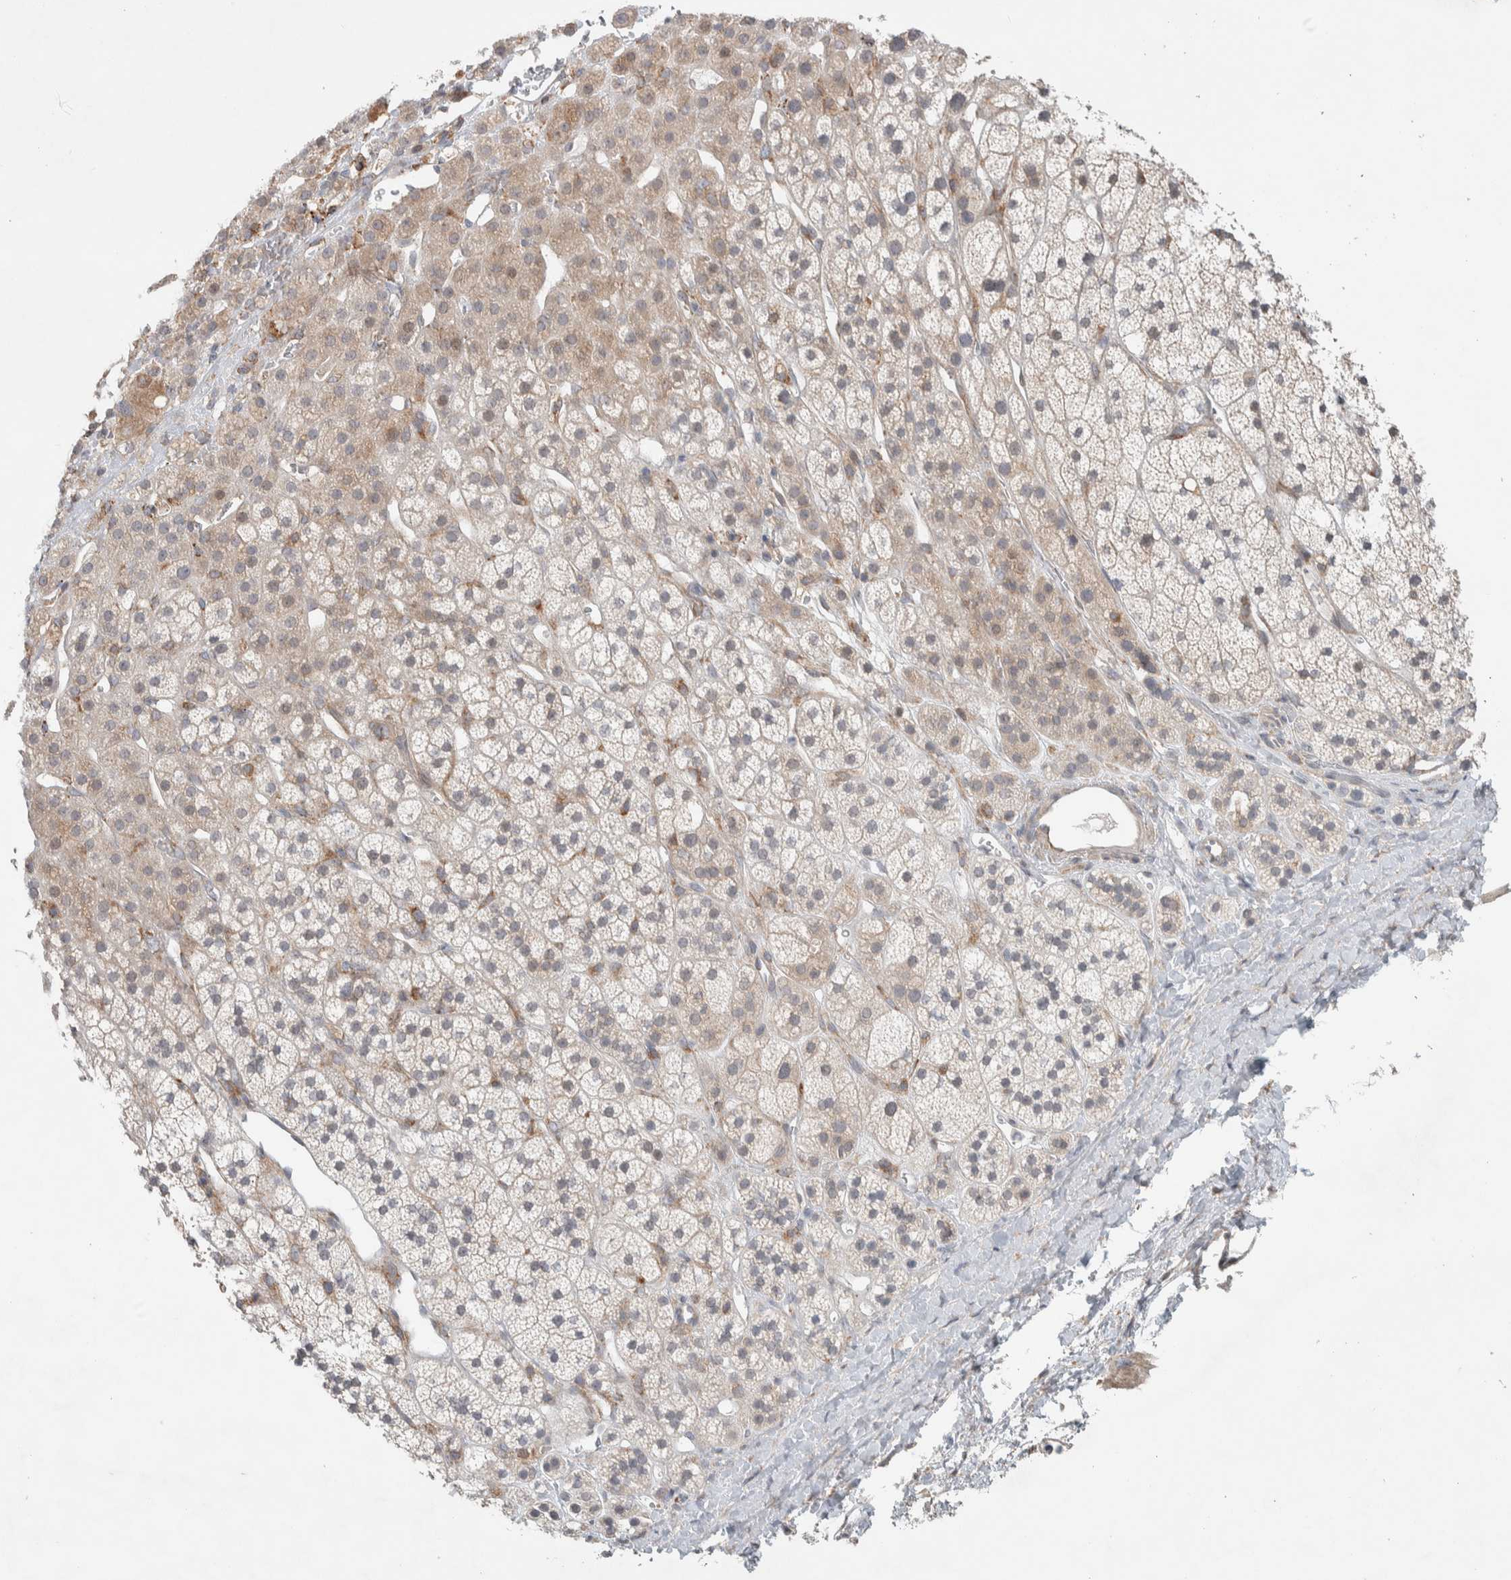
{"staining": {"intensity": "moderate", "quantity": "<25%", "location": "cytoplasmic/membranous"}, "tissue": "adrenal gland", "cell_type": "Glandular cells", "image_type": "normal", "snomed": [{"axis": "morphology", "description": "Normal tissue, NOS"}, {"axis": "topography", "description": "Adrenal gland"}], "caption": "An image of human adrenal gland stained for a protein displays moderate cytoplasmic/membranous brown staining in glandular cells.", "gene": "ADCY8", "patient": {"sex": "male", "age": 56}}